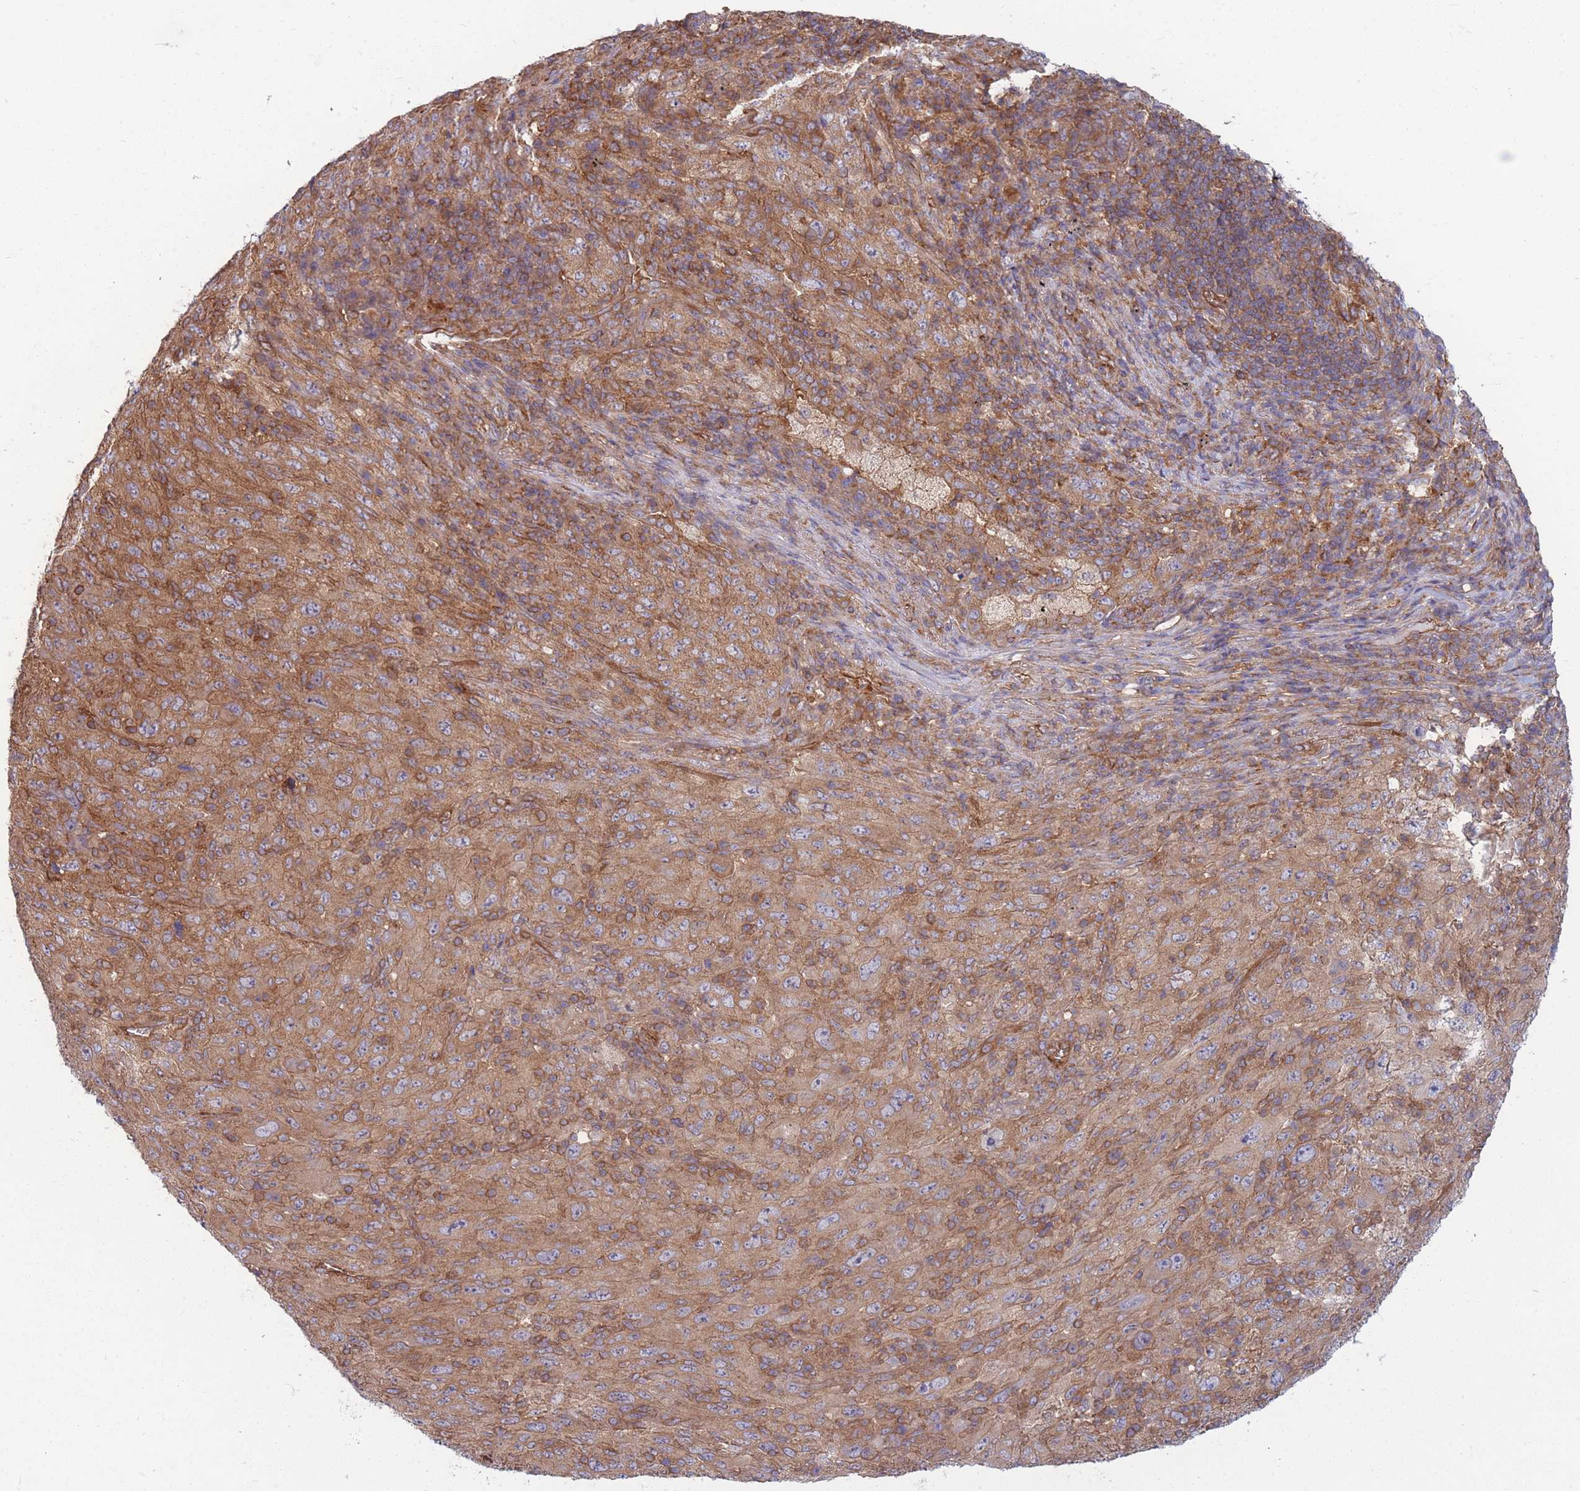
{"staining": {"intensity": "weak", "quantity": ">75%", "location": "cytoplasmic/membranous"}, "tissue": "melanoma", "cell_type": "Tumor cells", "image_type": "cancer", "snomed": [{"axis": "morphology", "description": "Malignant melanoma, Metastatic site"}, {"axis": "topography", "description": "Skin"}], "caption": "There is low levels of weak cytoplasmic/membranous expression in tumor cells of melanoma, as demonstrated by immunohistochemical staining (brown color).", "gene": "GGA1", "patient": {"sex": "female", "age": 56}}